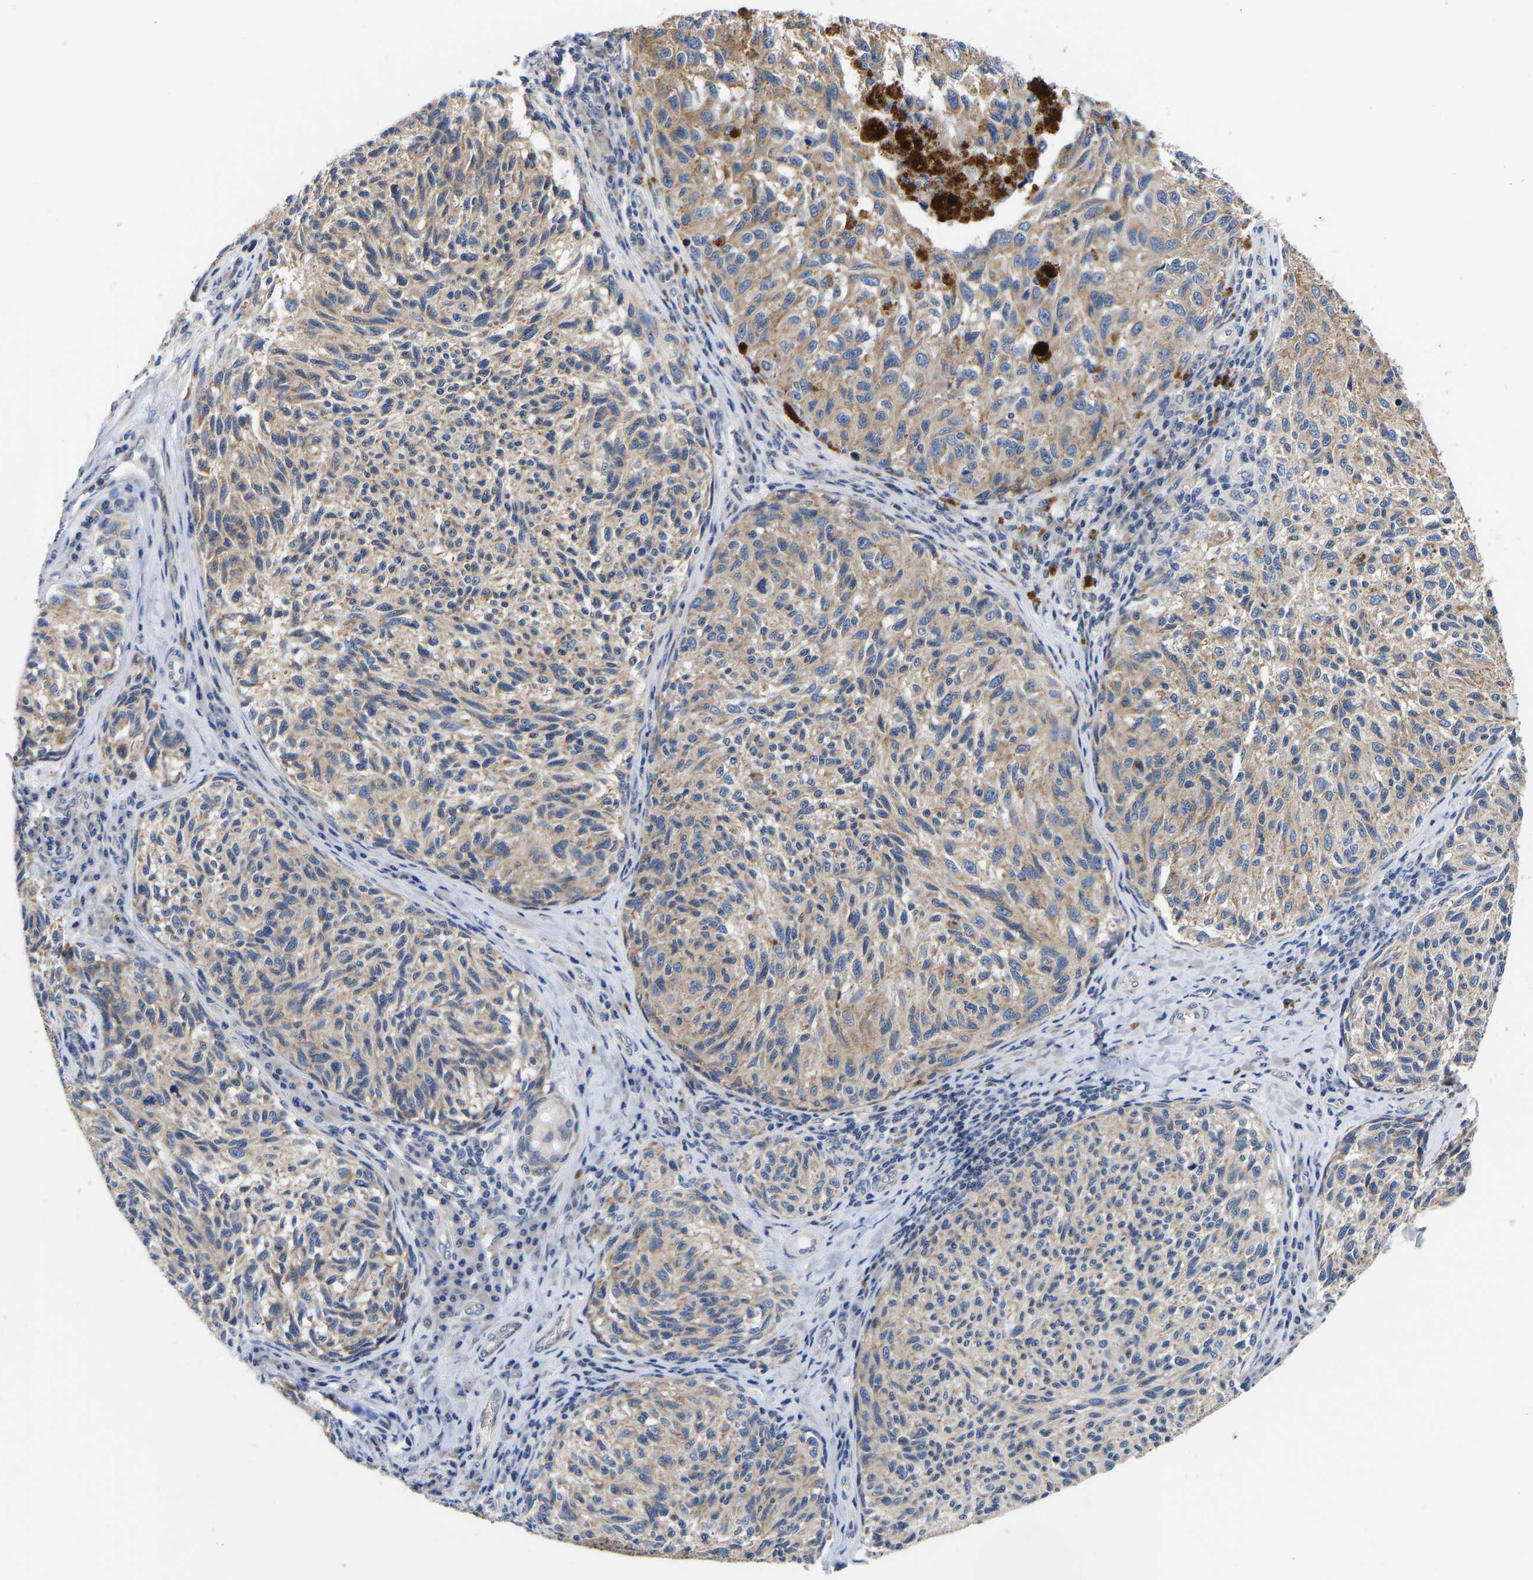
{"staining": {"intensity": "weak", "quantity": ">75%", "location": "cytoplasmic/membranous"}, "tissue": "melanoma", "cell_type": "Tumor cells", "image_type": "cancer", "snomed": [{"axis": "morphology", "description": "Malignant melanoma, NOS"}, {"axis": "topography", "description": "Skin"}], "caption": "Immunohistochemical staining of melanoma displays low levels of weak cytoplasmic/membranous positivity in about >75% of tumor cells. The staining was performed using DAB, with brown indicating positive protein expression. Nuclei are stained blue with hematoxylin.", "gene": "RINT1", "patient": {"sex": "female", "age": 73}}